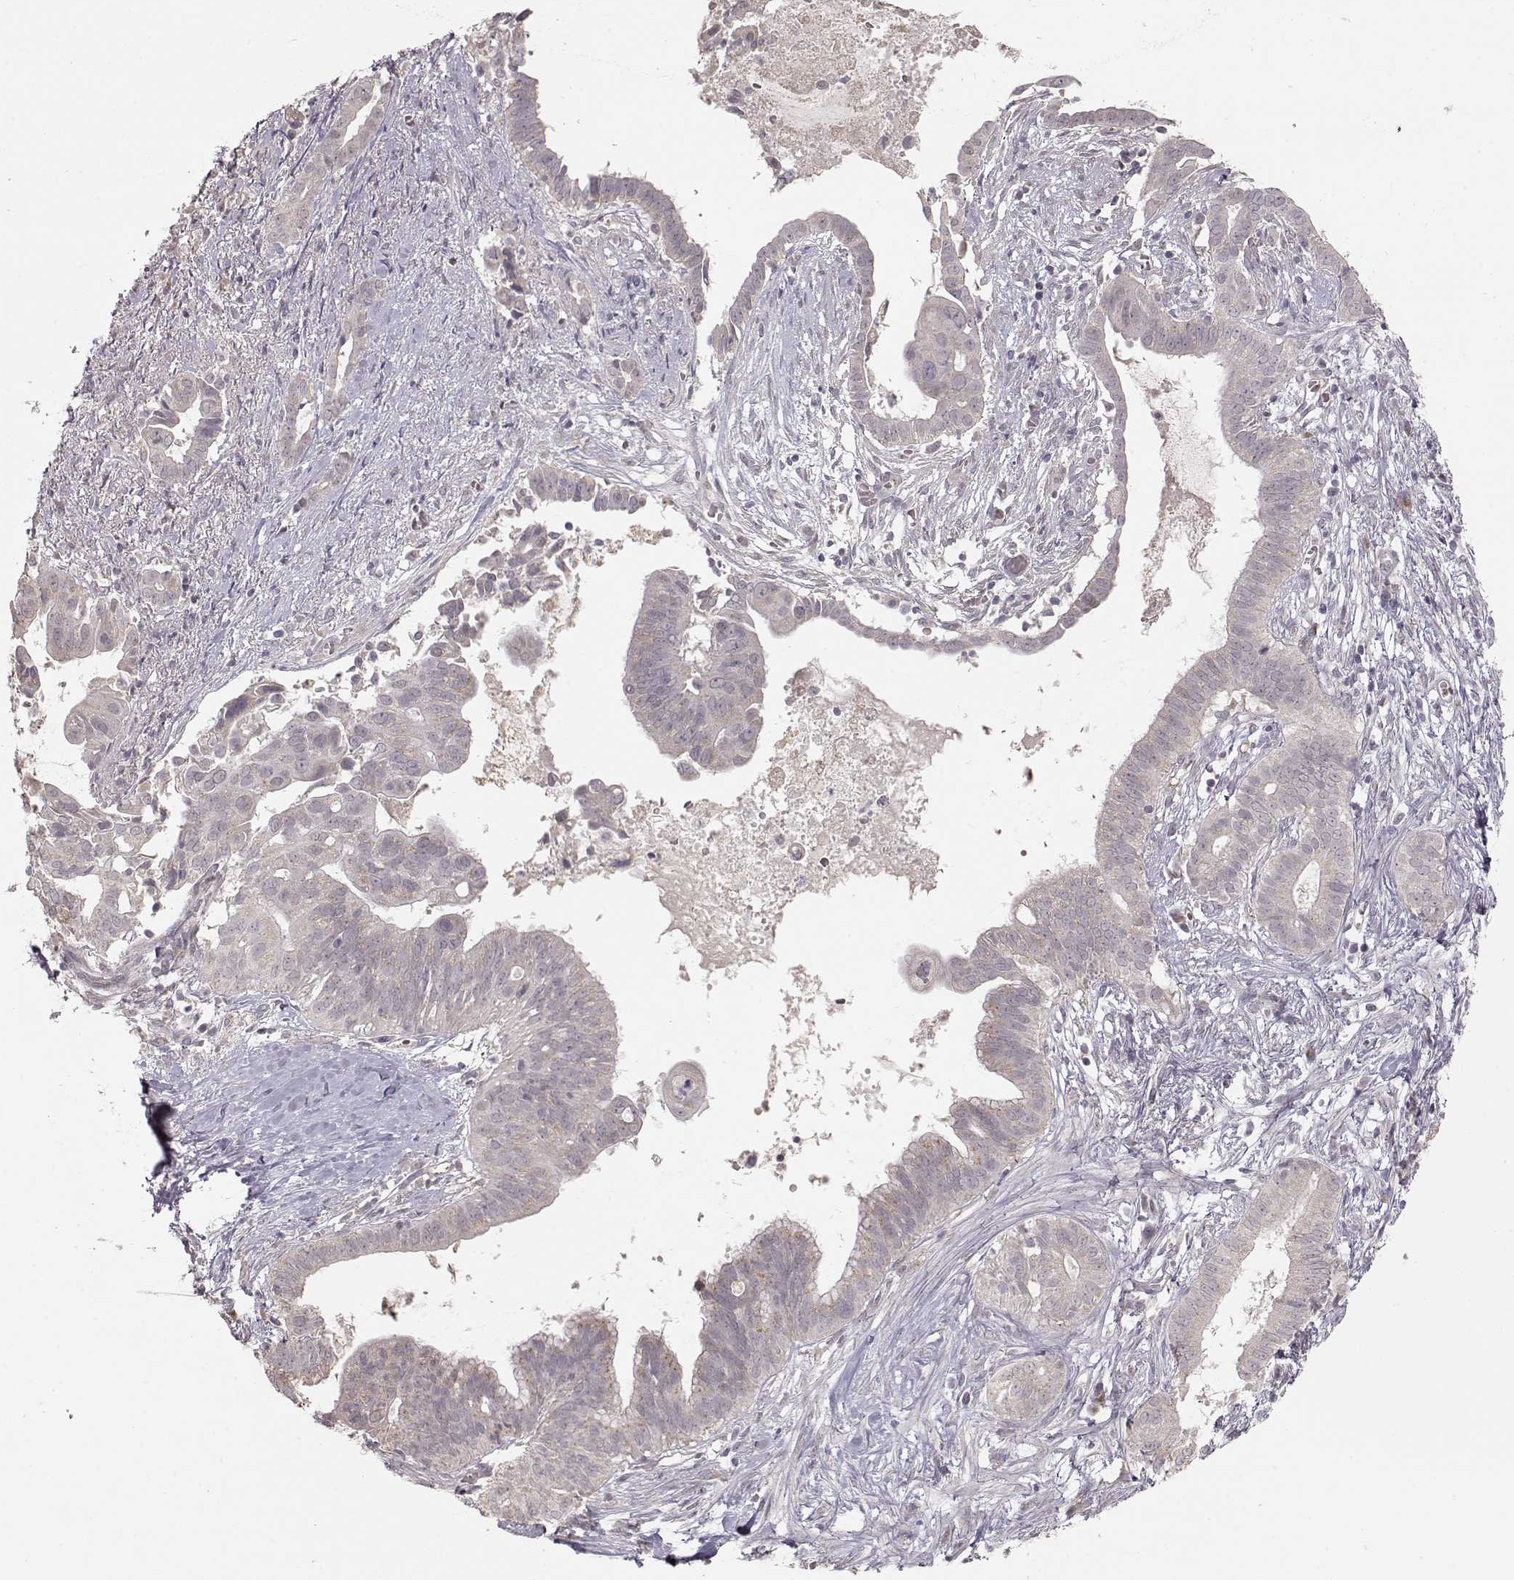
{"staining": {"intensity": "negative", "quantity": "none", "location": "none"}, "tissue": "pancreatic cancer", "cell_type": "Tumor cells", "image_type": "cancer", "snomed": [{"axis": "morphology", "description": "Adenocarcinoma, NOS"}, {"axis": "topography", "description": "Pancreas"}], "caption": "IHC of human pancreatic cancer reveals no staining in tumor cells.", "gene": "PNMT", "patient": {"sex": "male", "age": 61}}